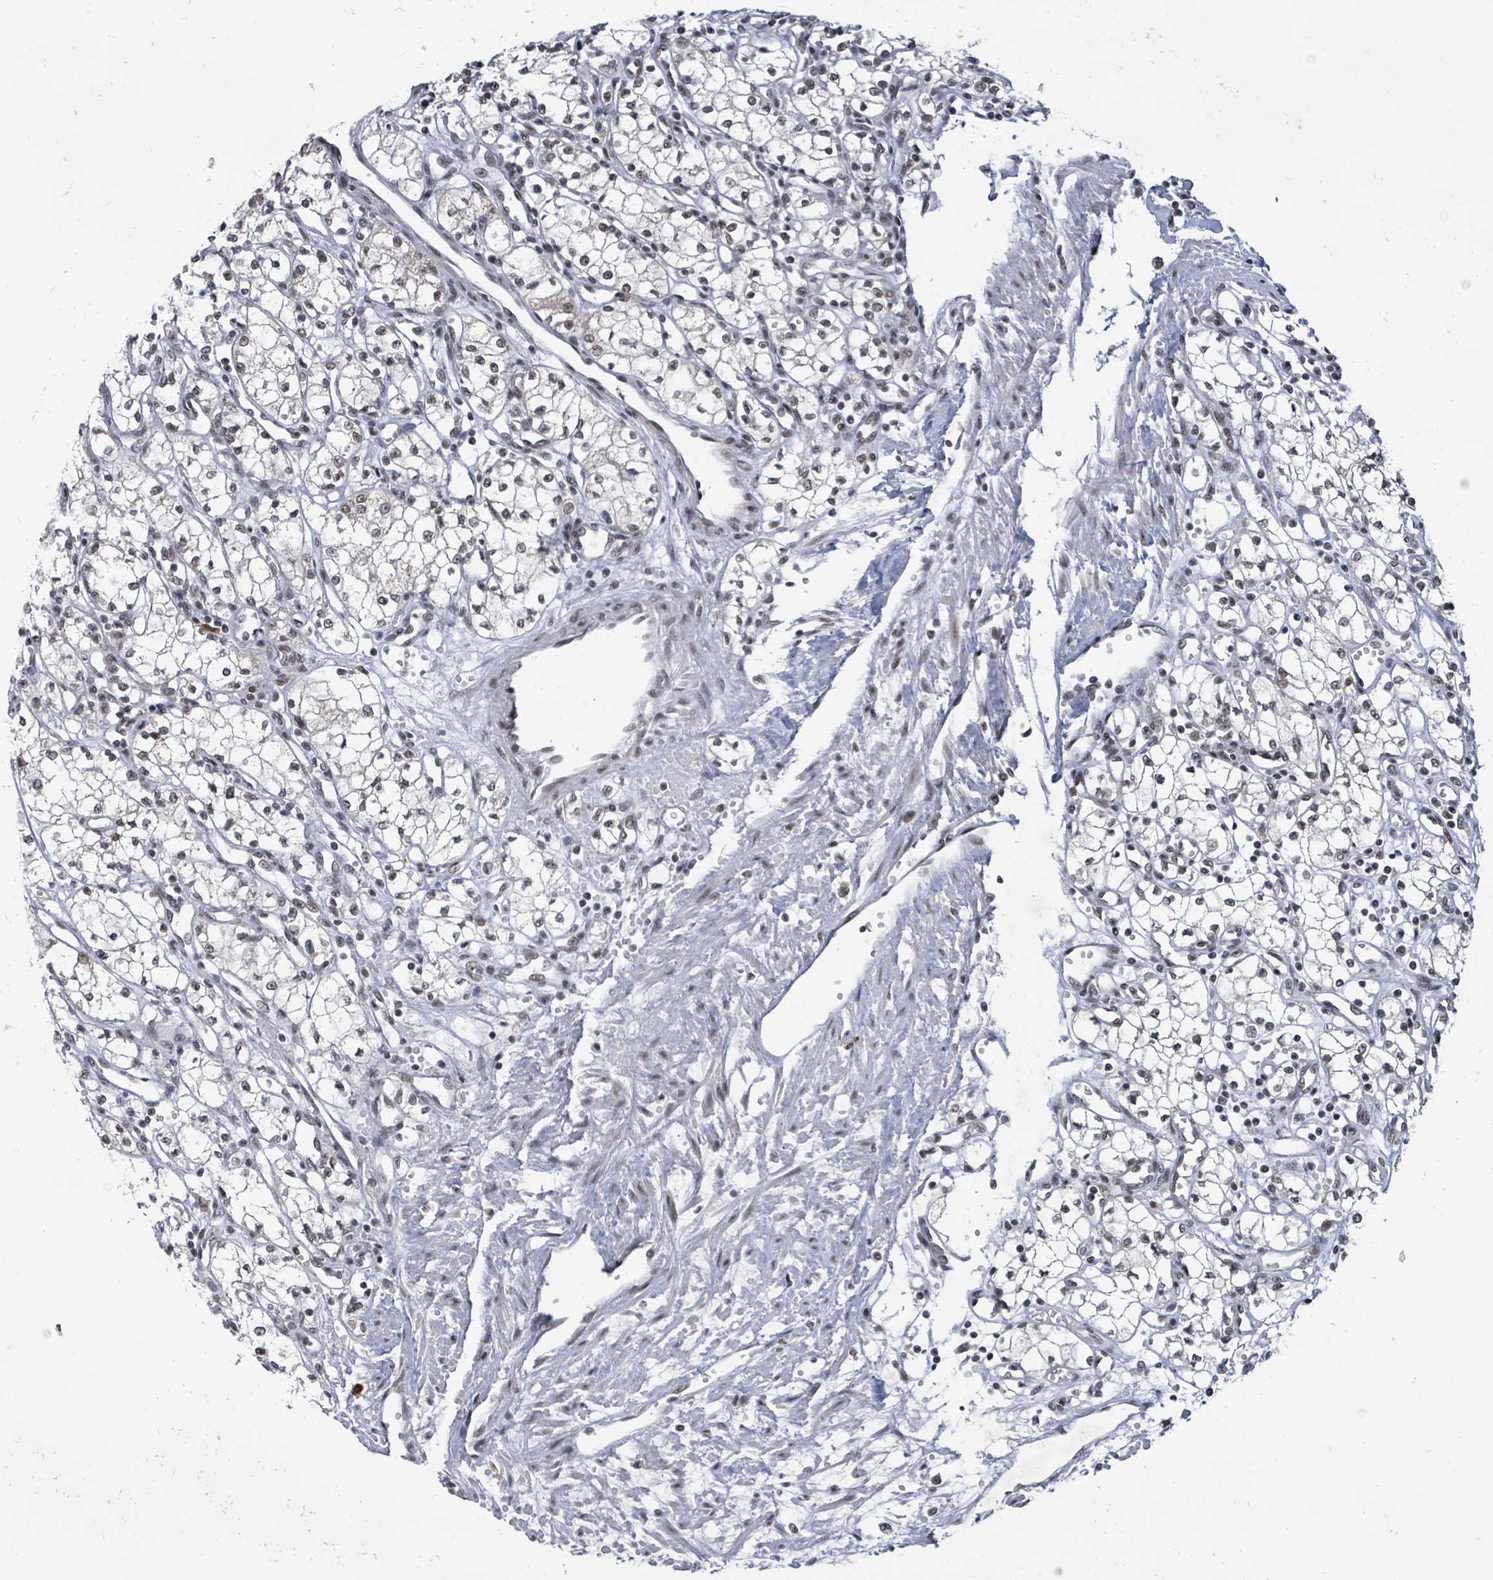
{"staining": {"intensity": "weak", "quantity": "<25%", "location": "nuclear"}, "tissue": "renal cancer", "cell_type": "Tumor cells", "image_type": "cancer", "snomed": [{"axis": "morphology", "description": "Adenocarcinoma, NOS"}, {"axis": "topography", "description": "Kidney"}], "caption": "High magnification brightfield microscopy of adenocarcinoma (renal) stained with DAB (3,3'-diaminobenzidine) (brown) and counterstained with hematoxylin (blue): tumor cells show no significant expression.", "gene": "BANP", "patient": {"sex": "male", "age": 59}}